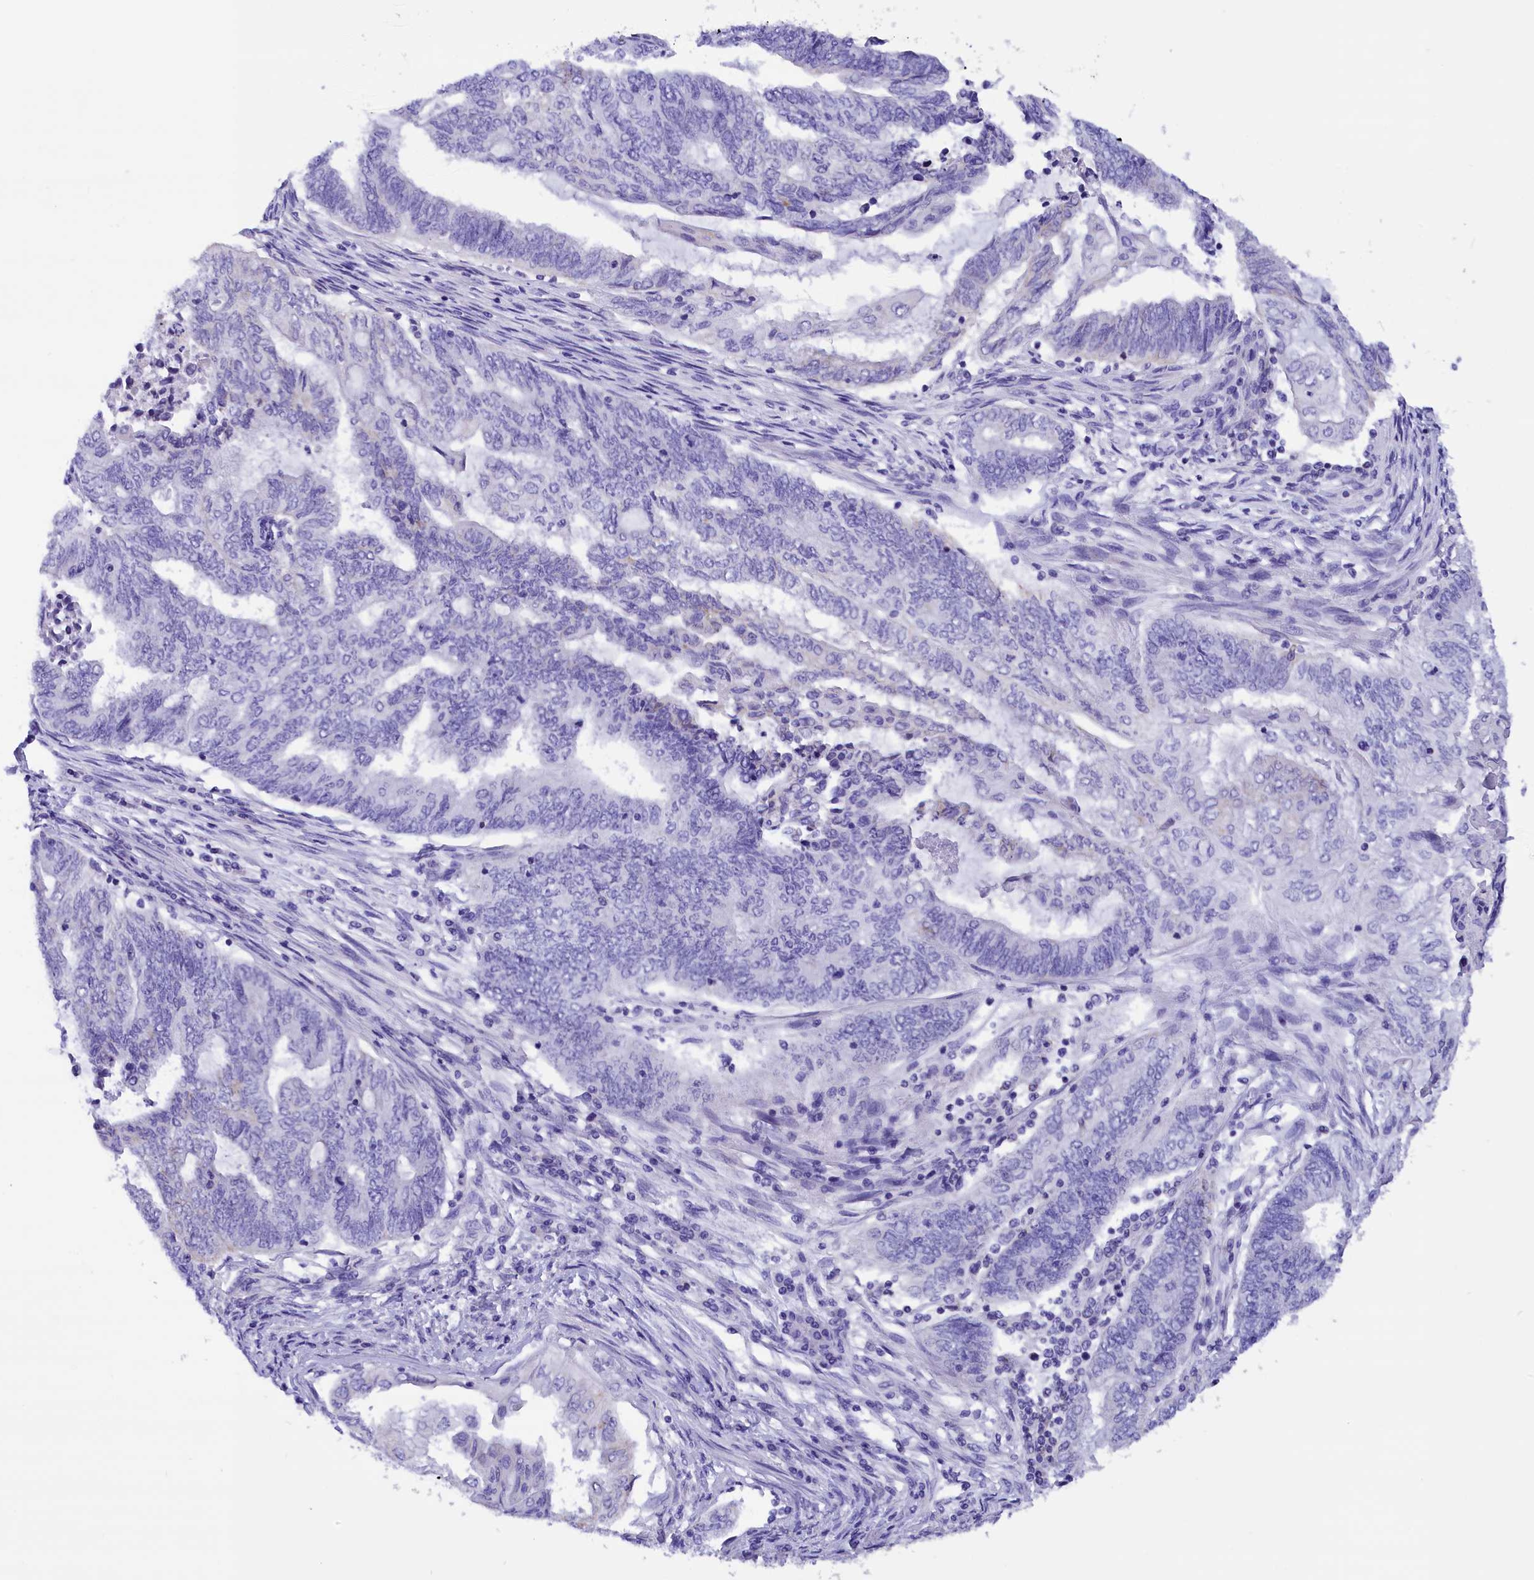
{"staining": {"intensity": "negative", "quantity": "none", "location": "none"}, "tissue": "endometrial cancer", "cell_type": "Tumor cells", "image_type": "cancer", "snomed": [{"axis": "morphology", "description": "Adenocarcinoma, NOS"}, {"axis": "topography", "description": "Uterus"}, {"axis": "topography", "description": "Endometrium"}], "caption": "Immunohistochemistry (IHC) image of neoplastic tissue: endometrial cancer stained with DAB demonstrates no significant protein expression in tumor cells.", "gene": "ABAT", "patient": {"sex": "female", "age": 70}}